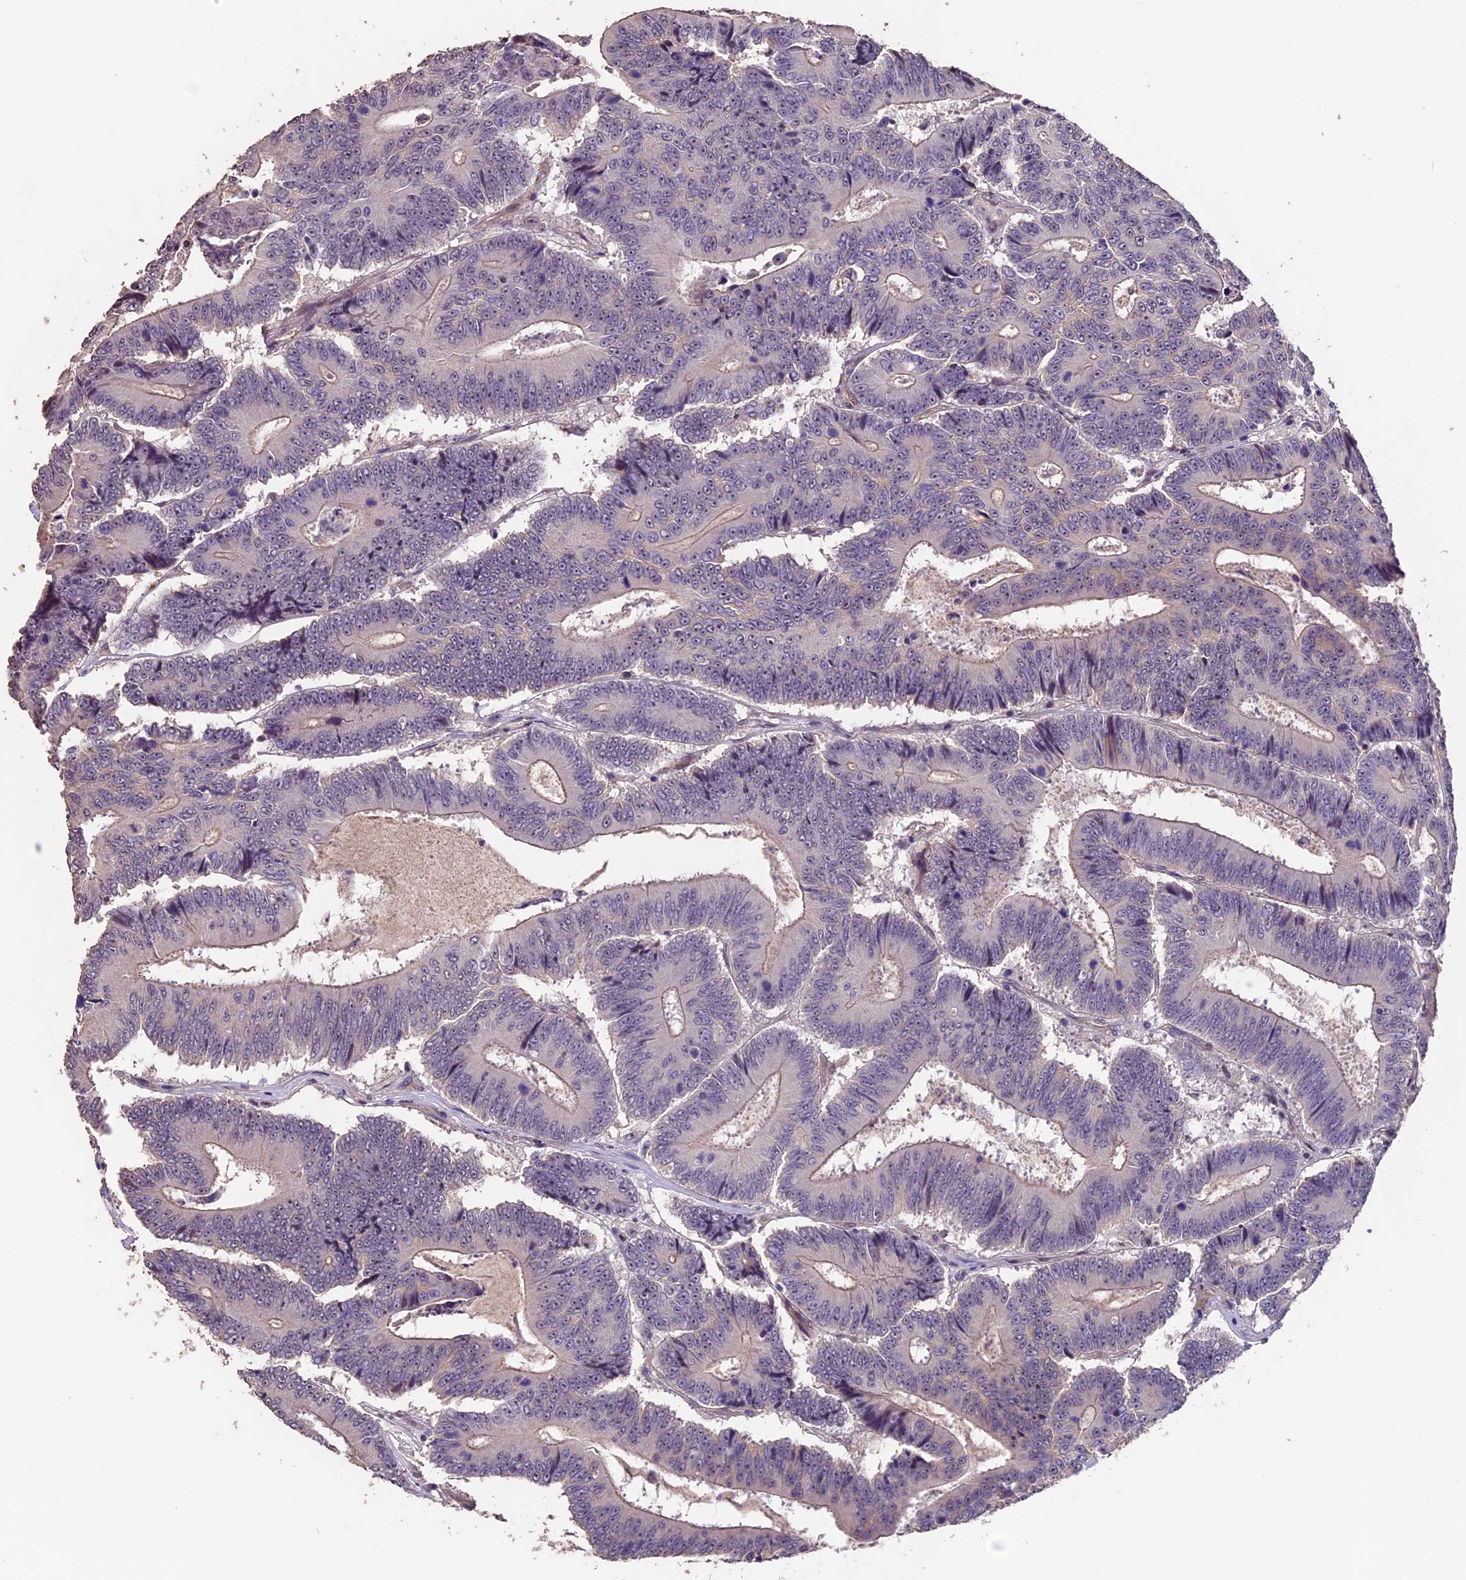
{"staining": {"intensity": "negative", "quantity": "none", "location": "none"}, "tissue": "colorectal cancer", "cell_type": "Tumor cells", "image_type": "cancer", "snomed": [{"axis": "morphology", "description": "Adenocarcinoma, NOS"}, {"axis": "topography", "description": "Colon"}], "caption": "This is an immunohistochemistry (IHC) photomicrograph of human adenocarcinoma (colorectal). There is no expression in tumor cells.", "gene": "GNB5", "patient": {"sex": "male", "age": 83}}